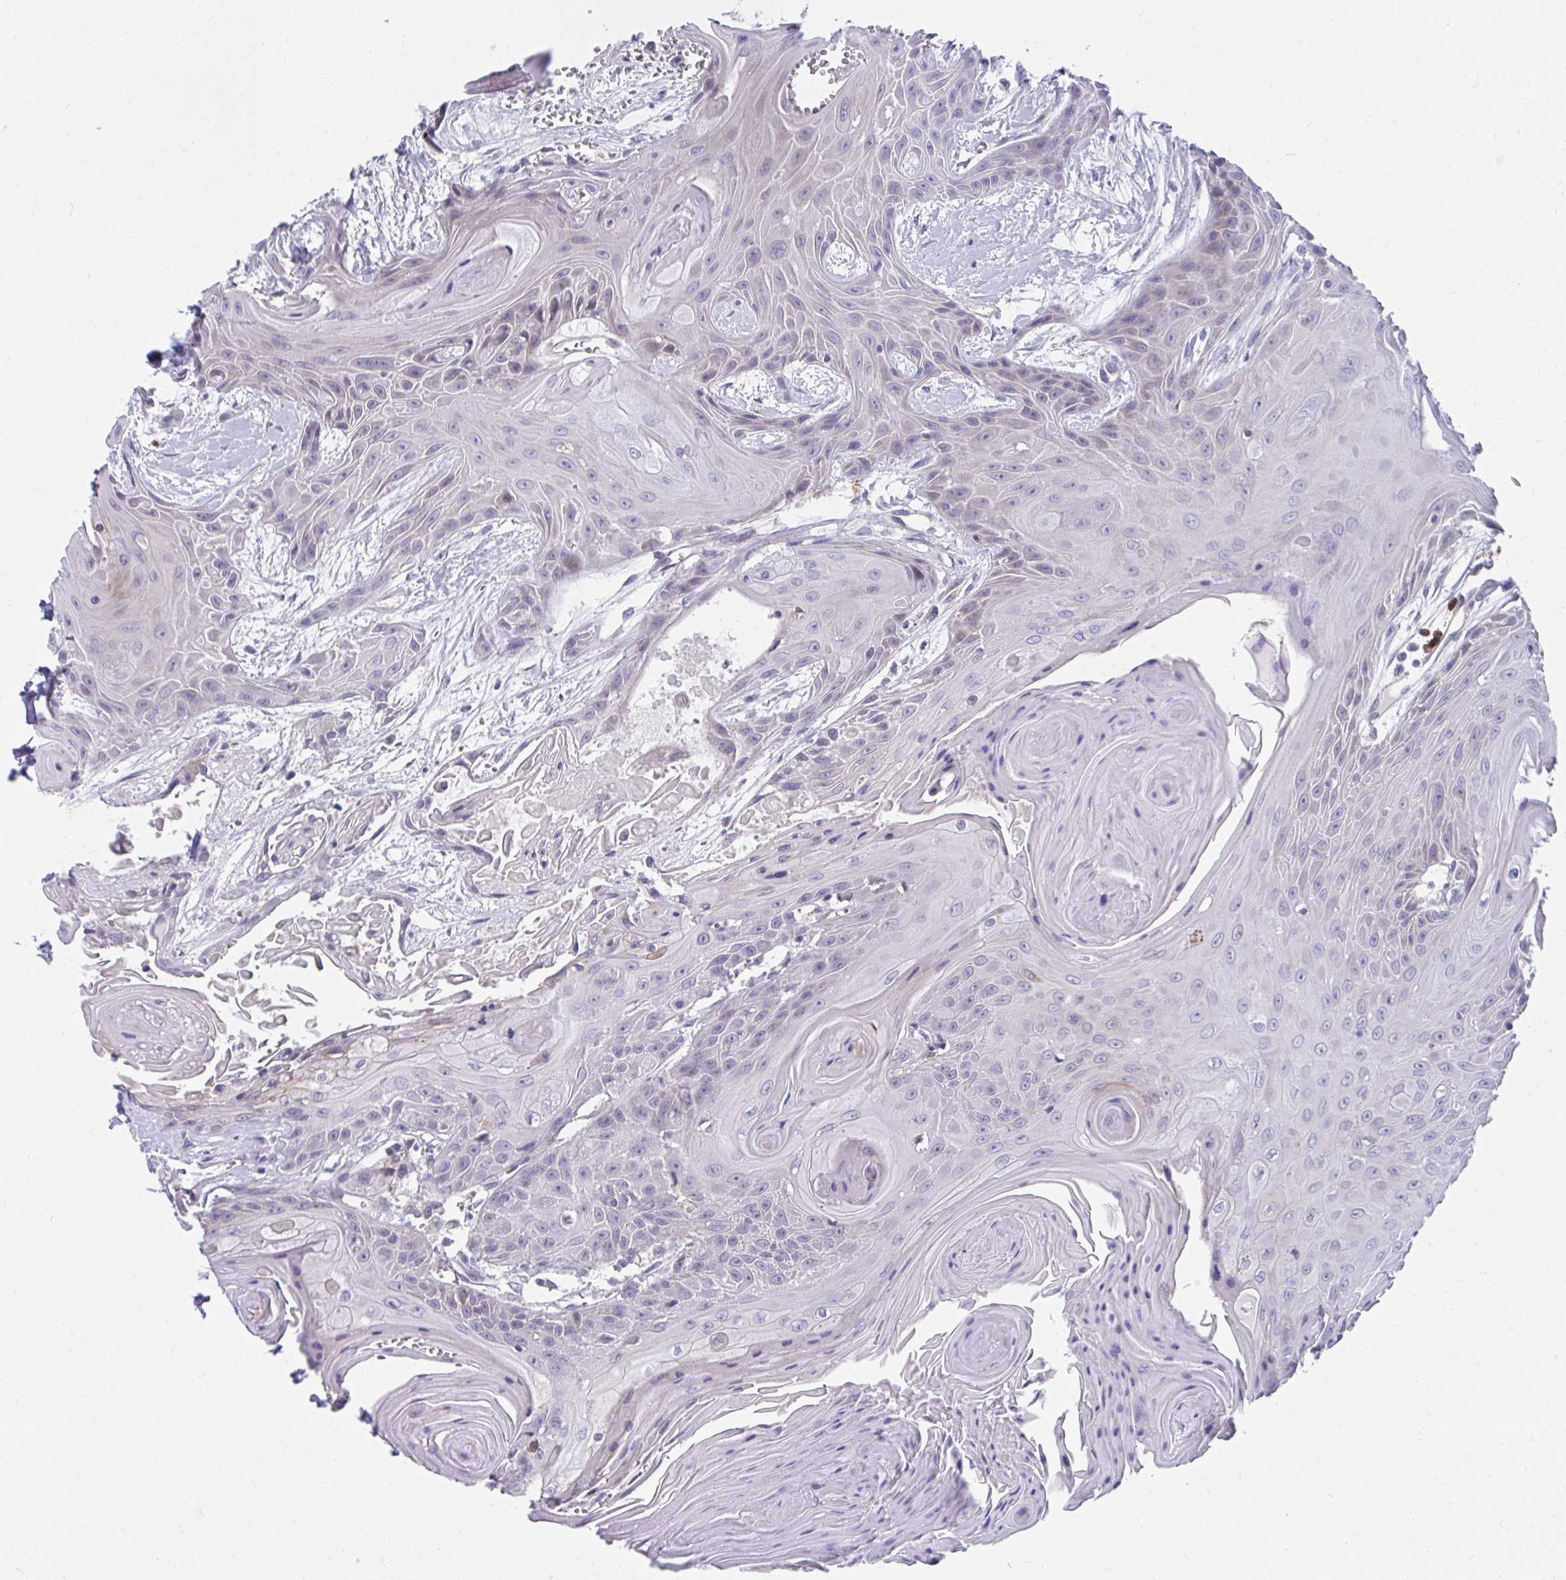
{"staining": {"intensity": "negative", "quantity": "none", "location": "none"}, "tissue": "head and neck cancer", "cell_type": "Tumor cells", "image_type": "cancer", "snomed": [{"axis": "morphology", "description": "Squamous cell carcinoma, NOS"}, {"axis": "topography", "description": "Head-Neck"}], "caption": "Immunohistochemical staining of head and neck cancer (squamous cell carcinoma) exhibits no significant staining in tumor cells.", "gene": "SLAMF7", "patient": {"sex": "female", "age": 73}}